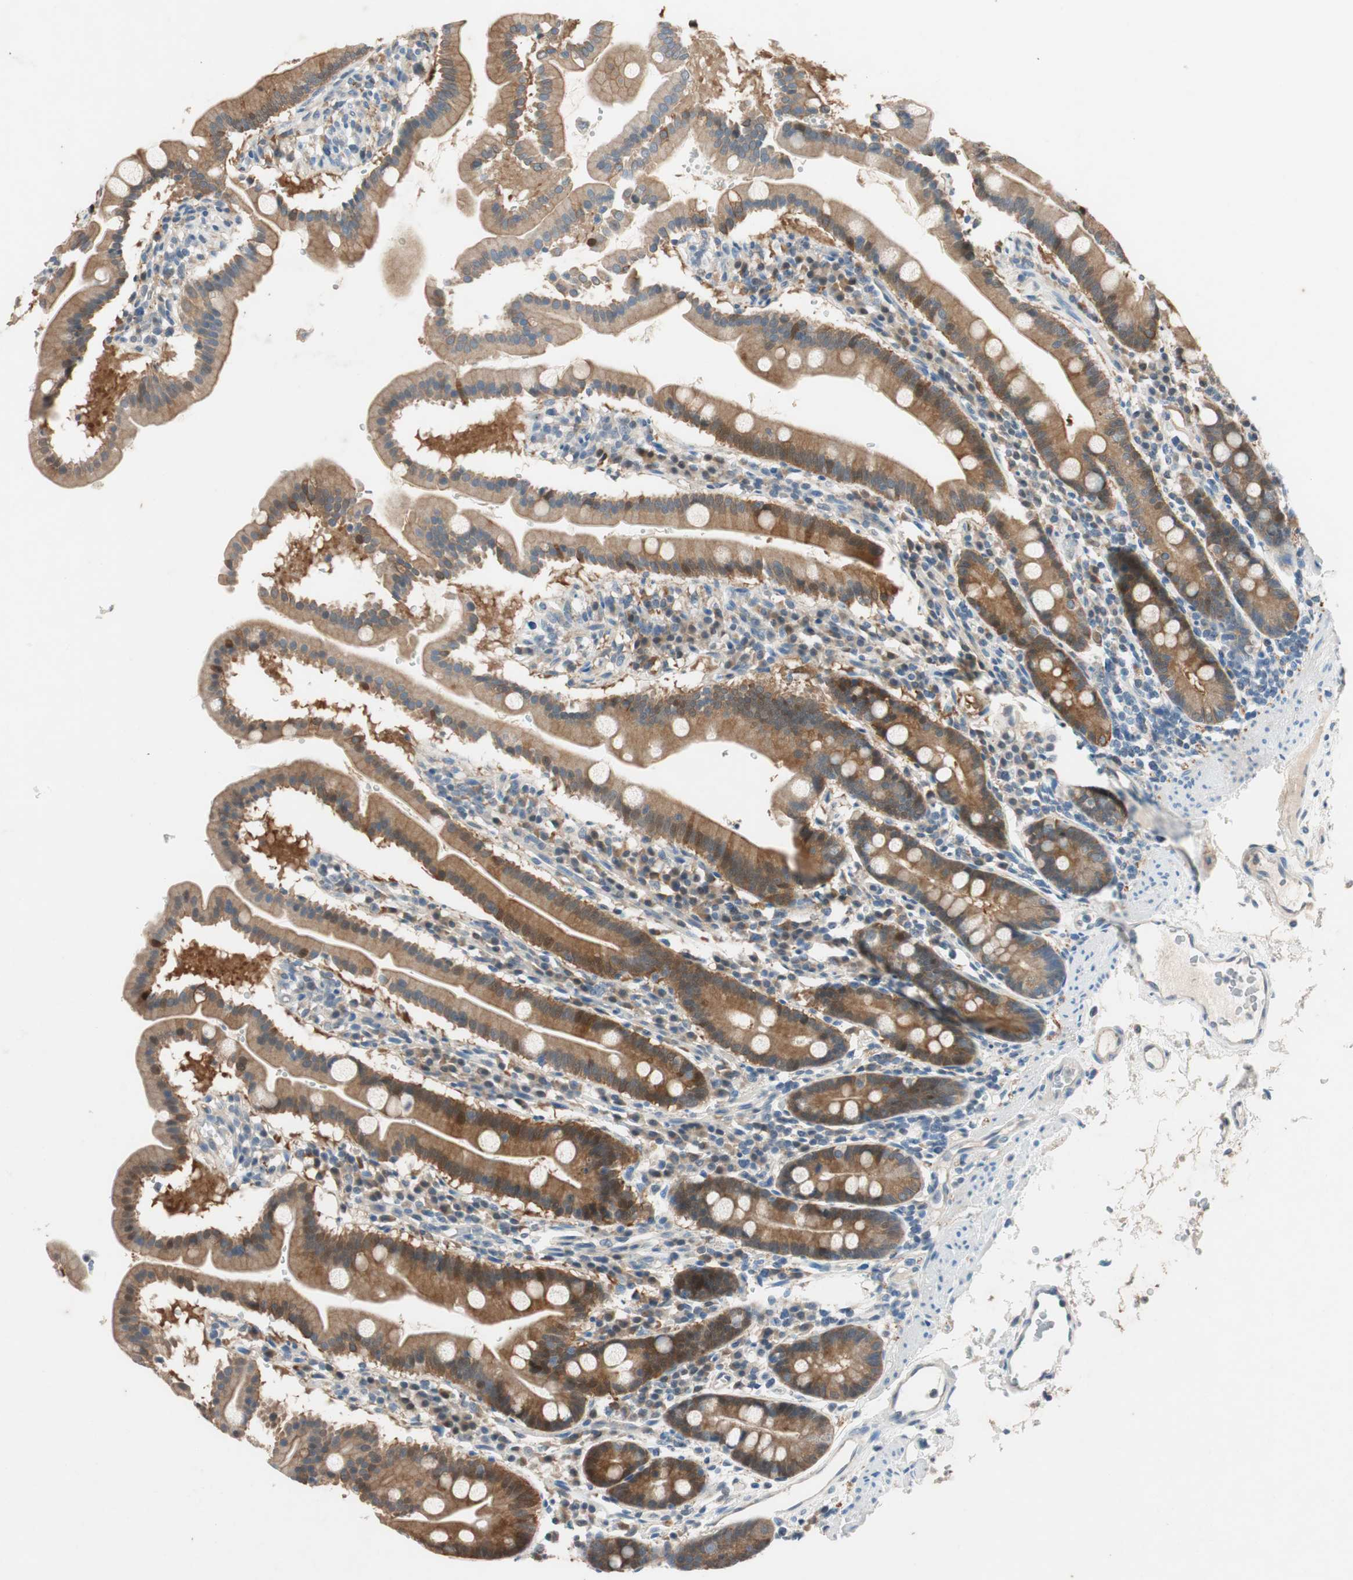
{"staining": {"intensity": "weak", "quantity": ">75%", "location": "cytoplasmic/membranous"}, "tissue": "duodenum", "cell_type": "Glandular cells", "image_type": "normal", "snomed": [{"axis": "morphology", "description": "Normal tissue, NOS"}, {"axis": "topography", "description": "Duodenum"}], "caption": "This is an image of IHC staining of normal duodenum, which shows weak positivity in the cytoplasmic/membranous of glandular cells.", "gene": "SERPINB5", "patient": {"sex": "male", "age": 50}}